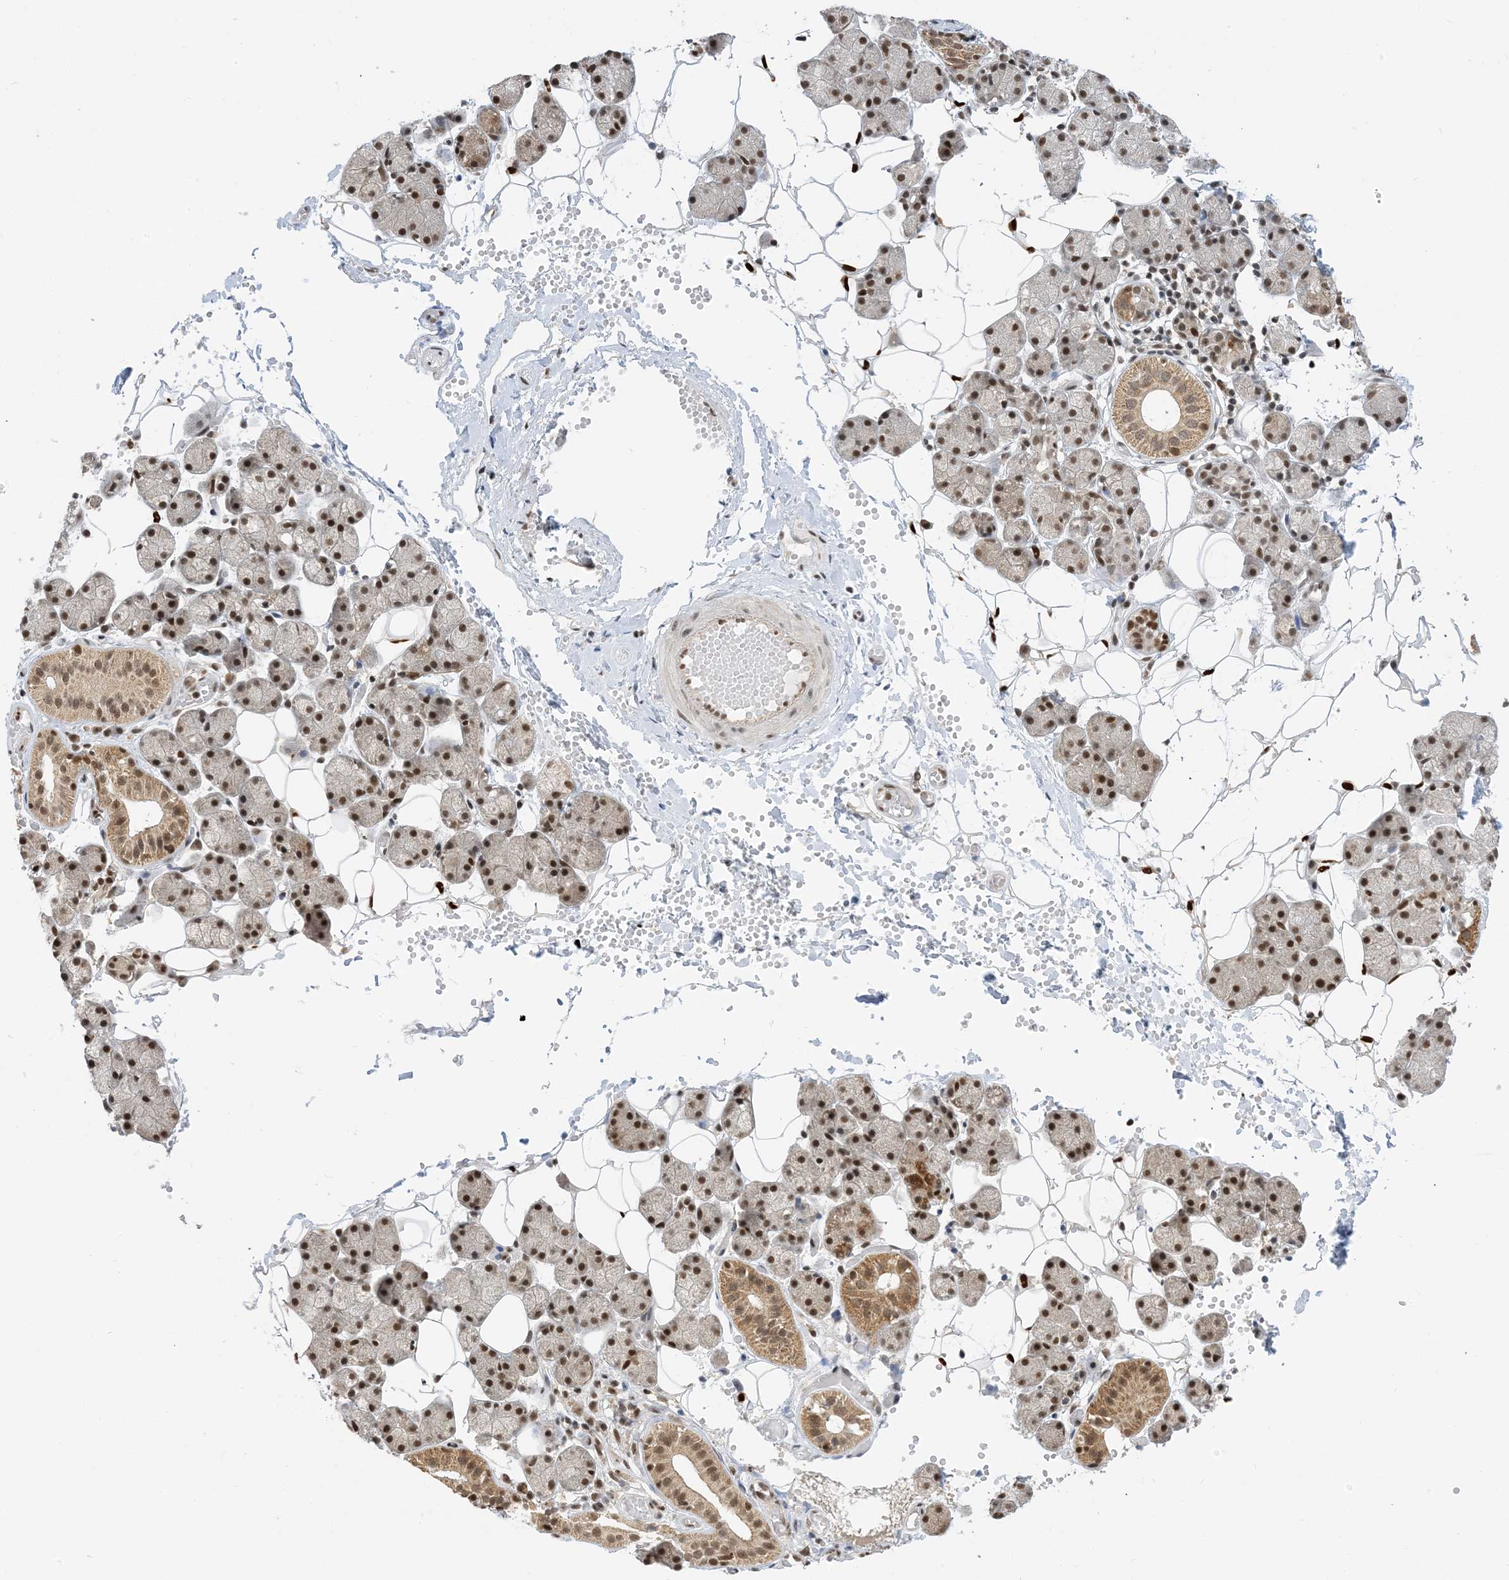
{"staining": {"intensity": "moderate", "quantity": ">75%", "location": "cytoplasmic/membranous,nuclear"}, "tissue": "salivary gland", "cell_type": "Glandular cells", "image_type": "normal", "snomed": [{"axis": "morphology", "description": "Normal tissue, NOS"}, {"axis": "topography", "description": "Salivary gland"}], "caption": "This micrograph demonstrates IHC staining of unremarkable human salivary gland, with medium moderate cytoplasmic/membranous,nuclear staining in approximately >75% of glandular cells.", "gene": "ZNF740", "patient": {"sex": "female", "age": 33}}